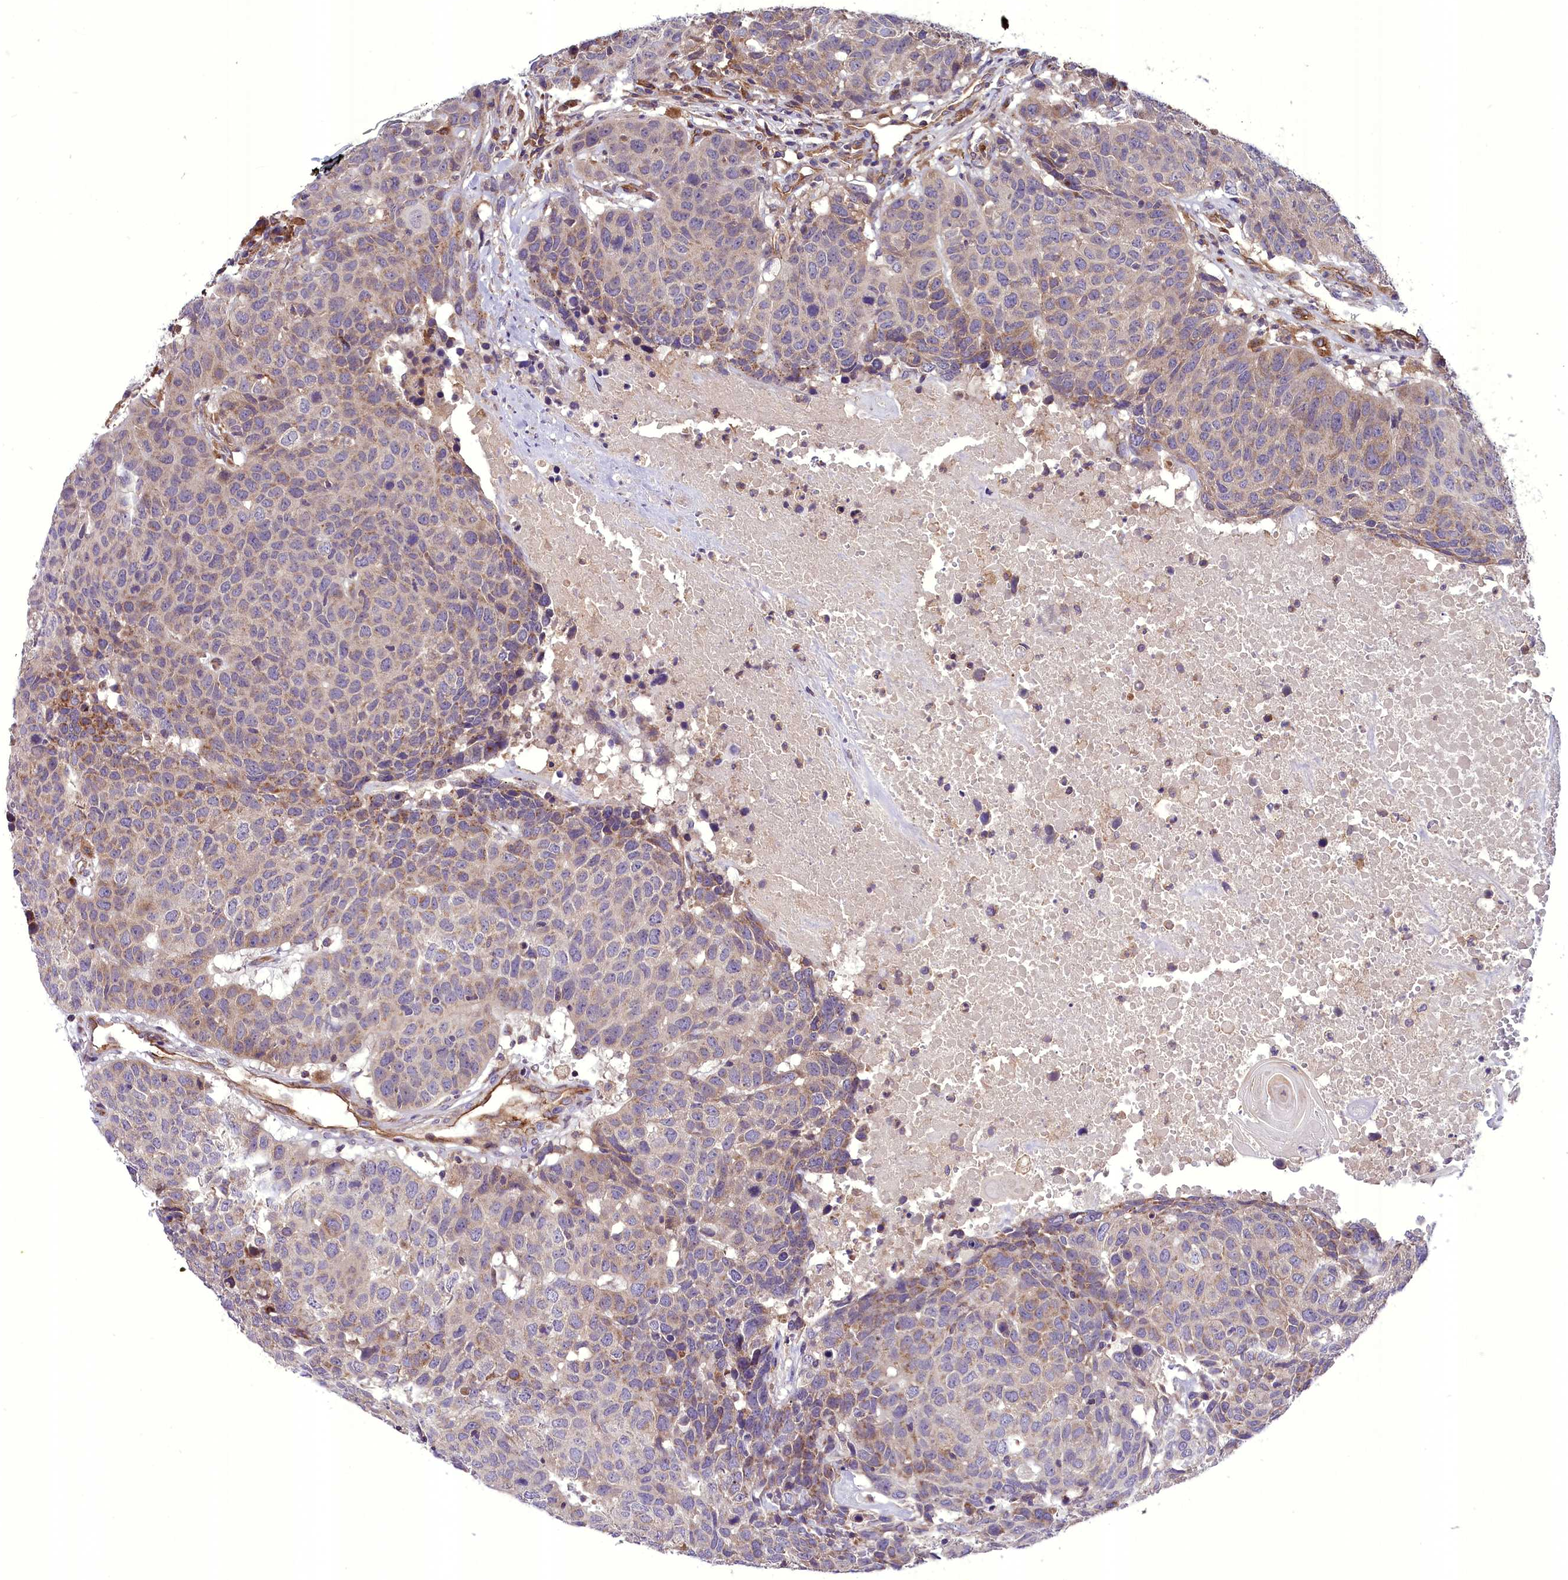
{"staining": {"intensity": "weak", "quantity": "<25%", "location": "cytoplasmic/membranous"}, "tissue": "head and neck cancer", "cell_type": "Tumor cells", "image_type": "cancer", "snomed": [{"axis": "morphology", "description": "Squamous cell carcinoma, NOS"}, {"axis": "topography", "description": "Head-Neck"}], "caption": "An immunohistochemistry (IHC) photomicrograph of head and neck cancer is shown. There is no staining in tumor cells of head and neck cancer.", "gene": "DNAJB9", "patient": {"sex": "male", "age": 66}}